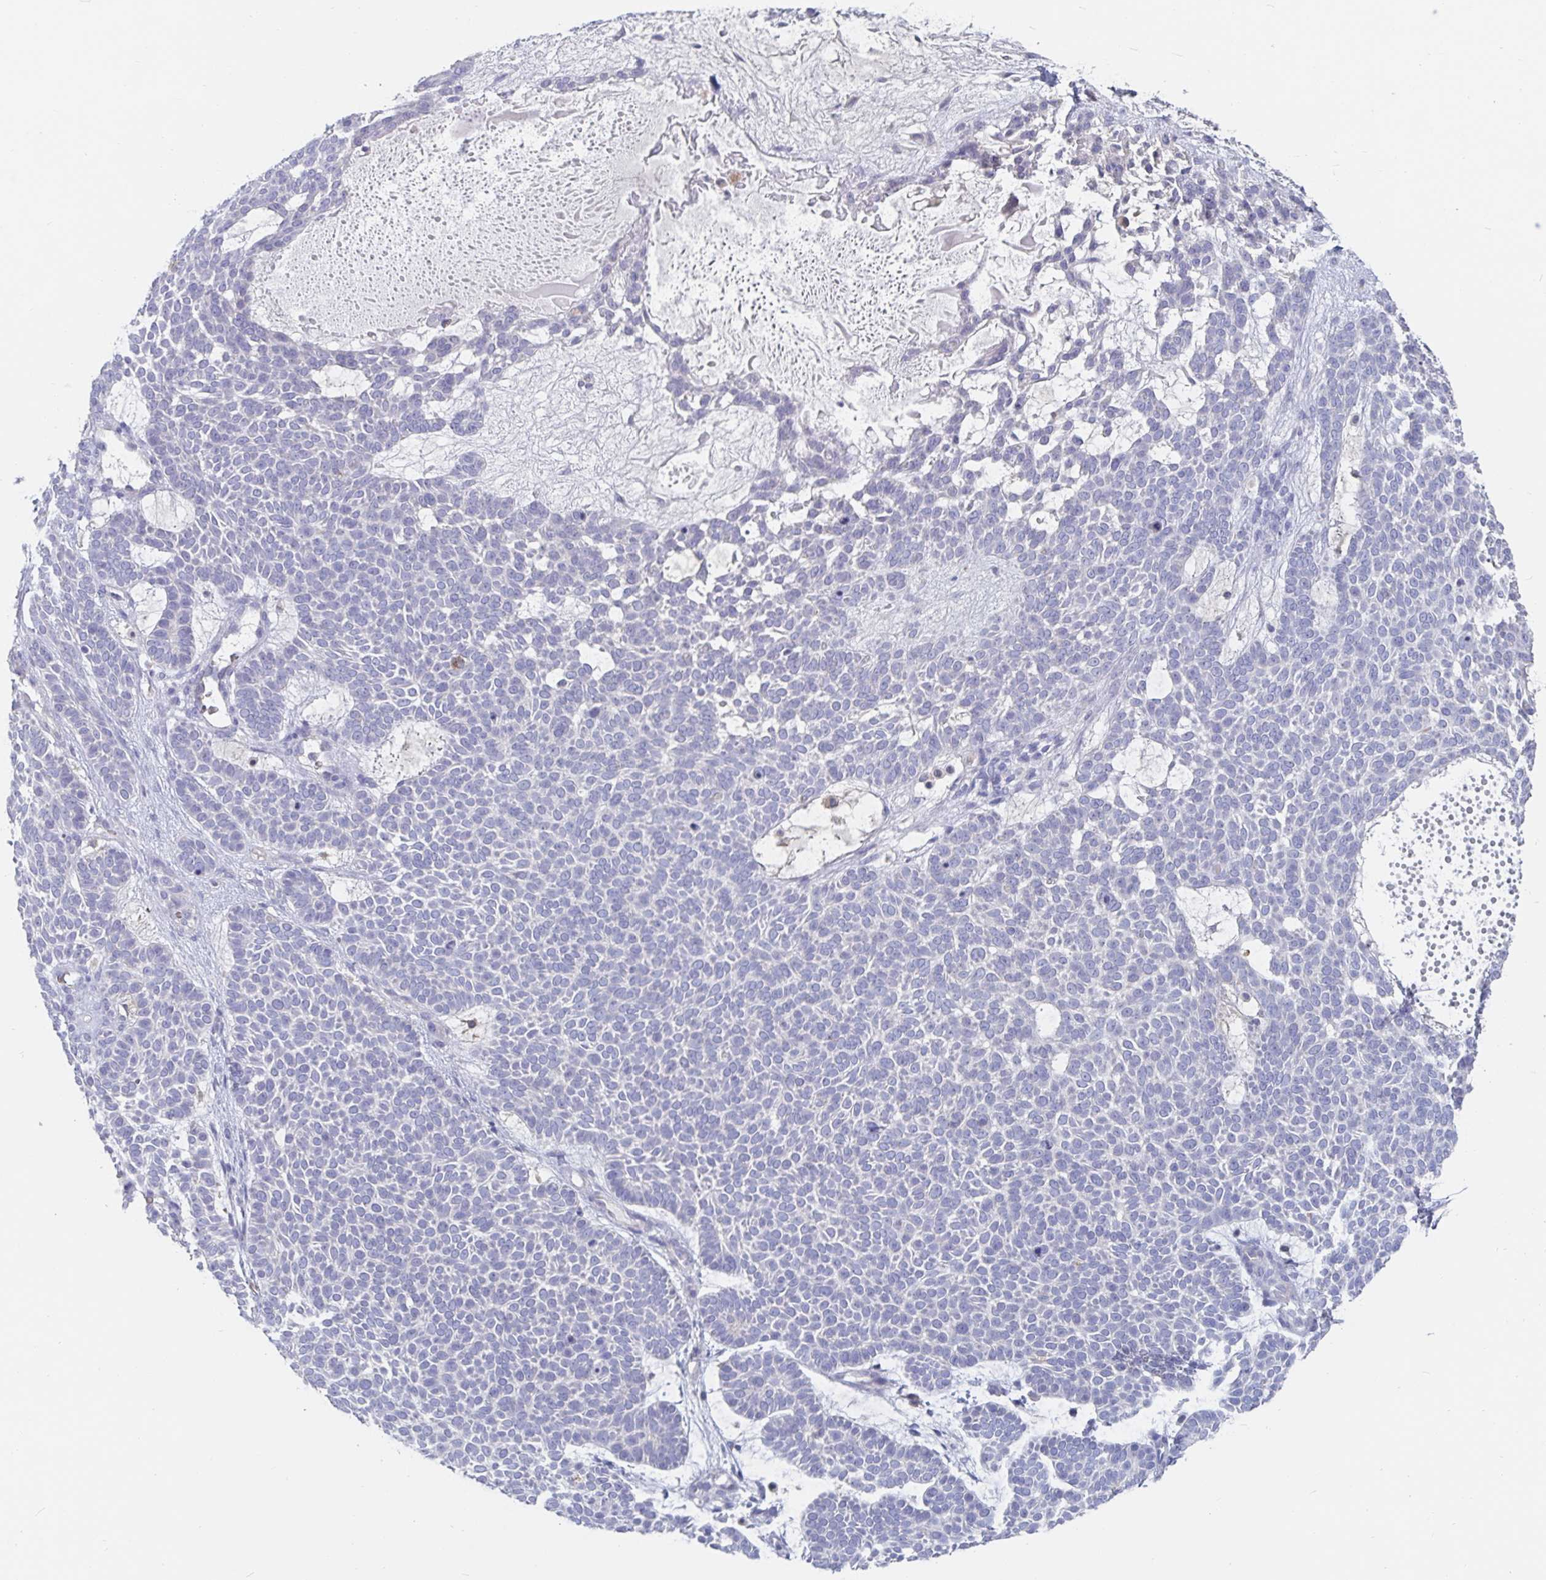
{"staining": {"intensity": "negative", "quantity": "none", "location": "none"}, "tissue": "skin cancer", "cell_type": "Tumor cells", "image_type": "cancer", "snomed": [{"axis": "morphology", "description": "Basal cell carcinoma"}, {"axis": "topography", "description": "Skin"}], "caption": "IHC micrograph of skin cancer stained for a protein (brown), which reveals no positivity in tumor cells.", "gene": "SPPL3", "patient": {"sex": "female", "age": 82}}